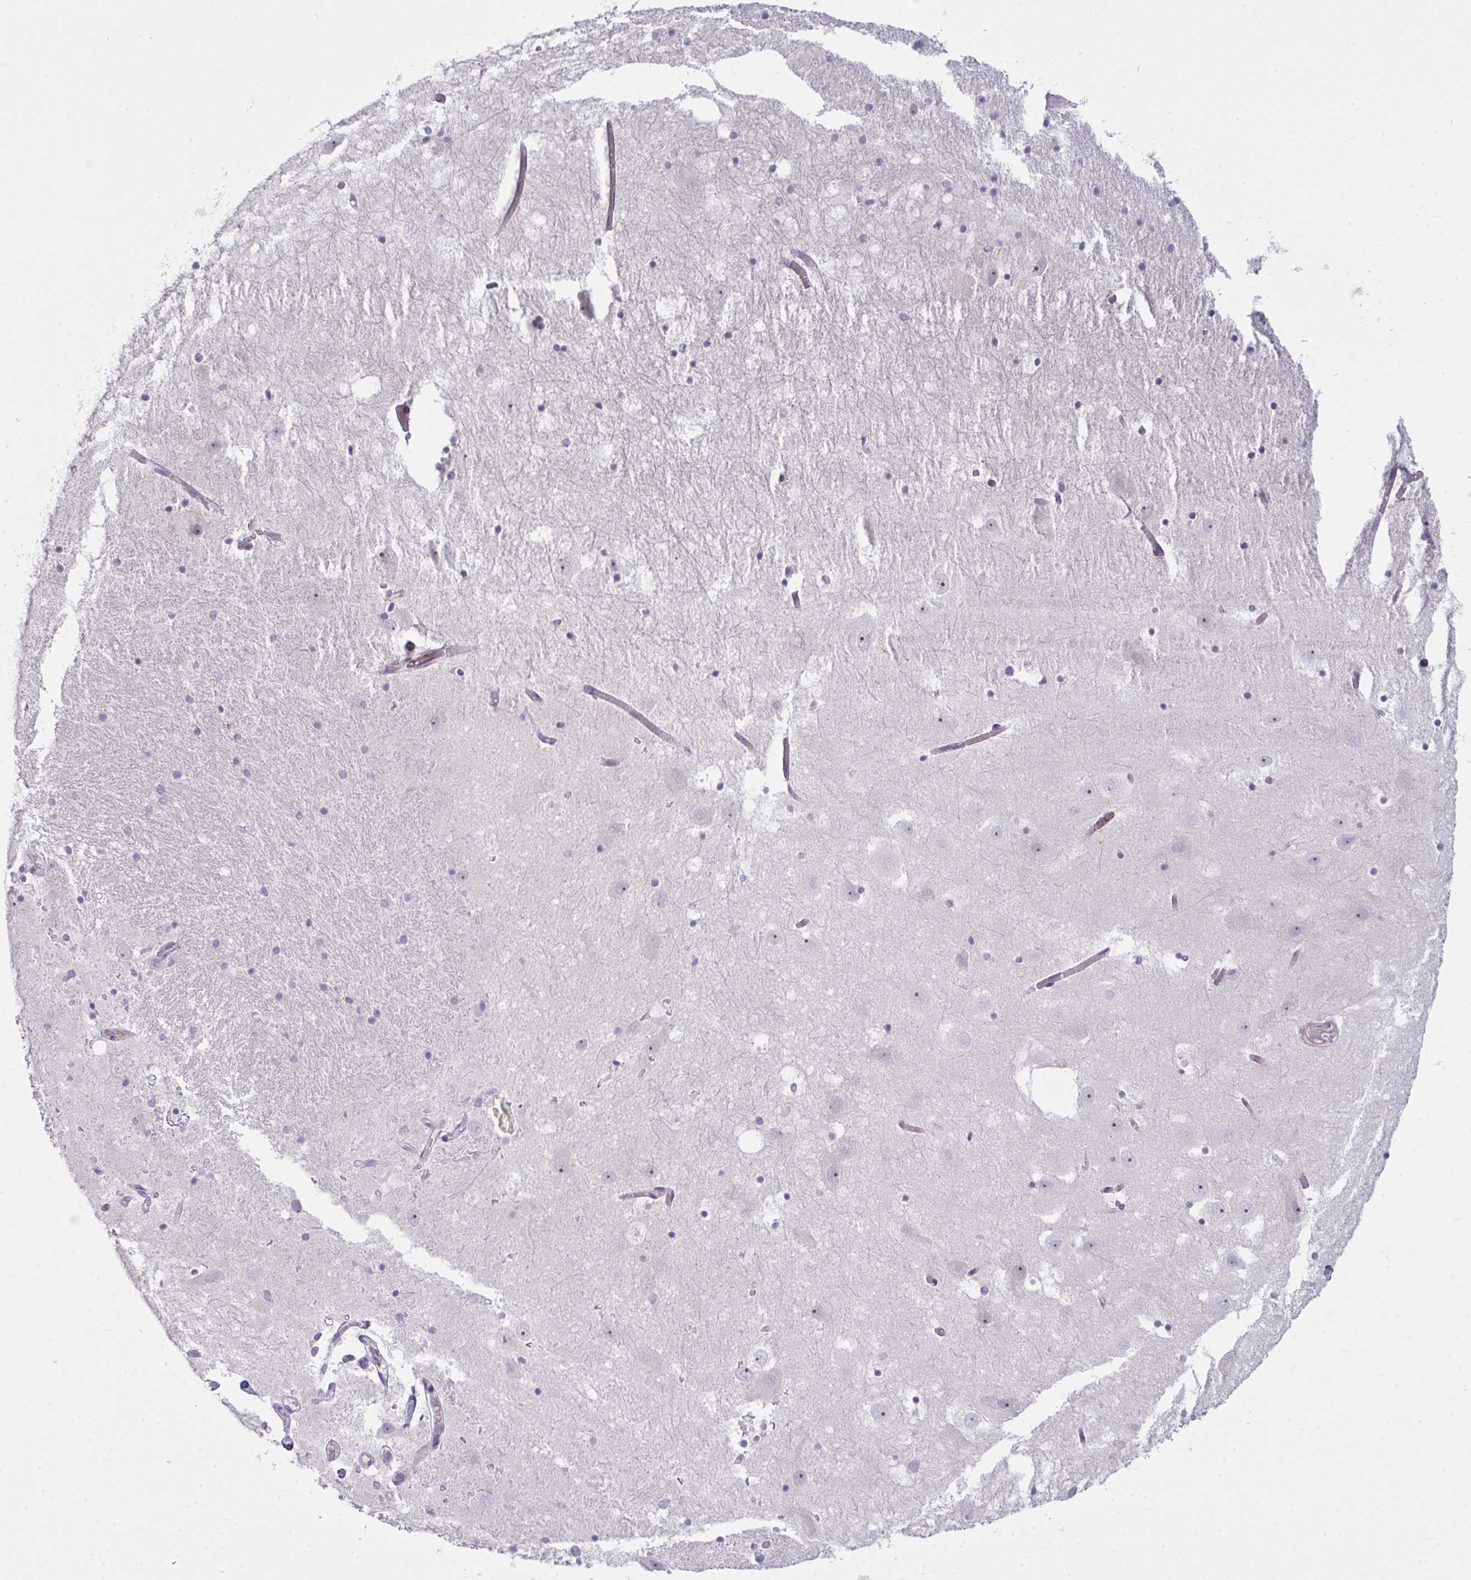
{"staining": {"intensity": "negative", "quantity": "none", "location": "none"}, "tissue": "hippocampus", "cell_type": "Glial cells", "image_type": "normal", "snomed": [{"axis": "morphology", "description": "Normal tissue, NOS"}, {"axis": "topography", "description": "Hippocampus"}], "caption": "Human hippocampus stained for a protein using immunohistochemistry exhibits no positivity in glial cells.", "gene": "CD80", "patient": {"sex": "female", "age": 52}}